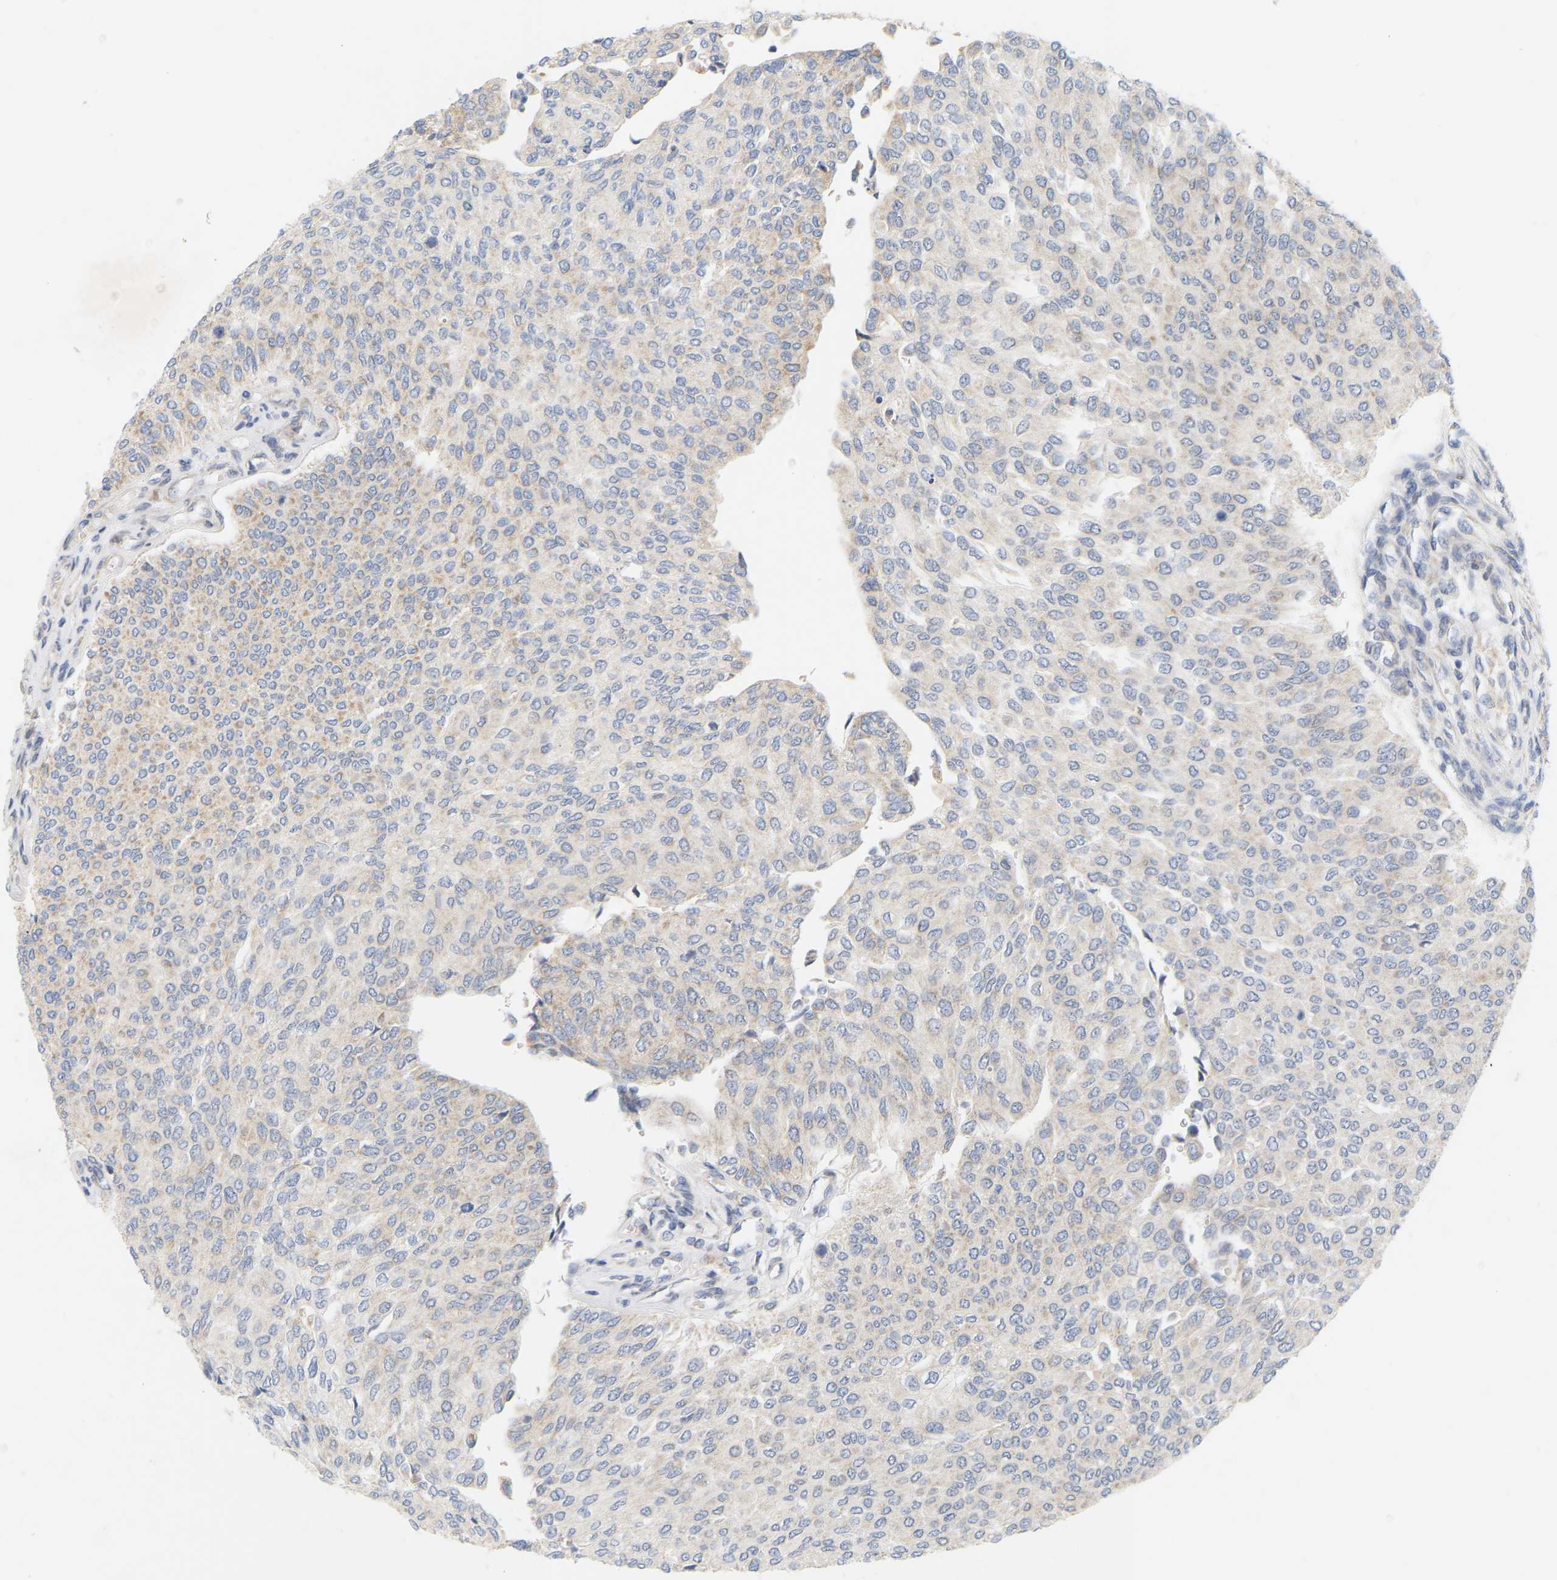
{"staining": {"intensity": "moderate", "quantity": "25%-75%", "location": "cytoplasmic/membranous"}, "tissue": "urothelial cancer", "cell_type": "Tumor cells", "image_type": "cancer", "snomed": [{"axis": "morphology", "description": "Urothelial carcinoma, Low grade"}, {"axis": "topography", "description": "Urinary bladder"}], "caption": "Immunohistochemistry histopathology image of low-grade urothelial carcinoma stained for a protein (brown), which demonstrates medium levels of moderate cytoplasmic/membranous expression in approximately 25%-75% of tumor cells.", "gene": "MINDY4", "patient": {"sex": "female", "age": 79}}